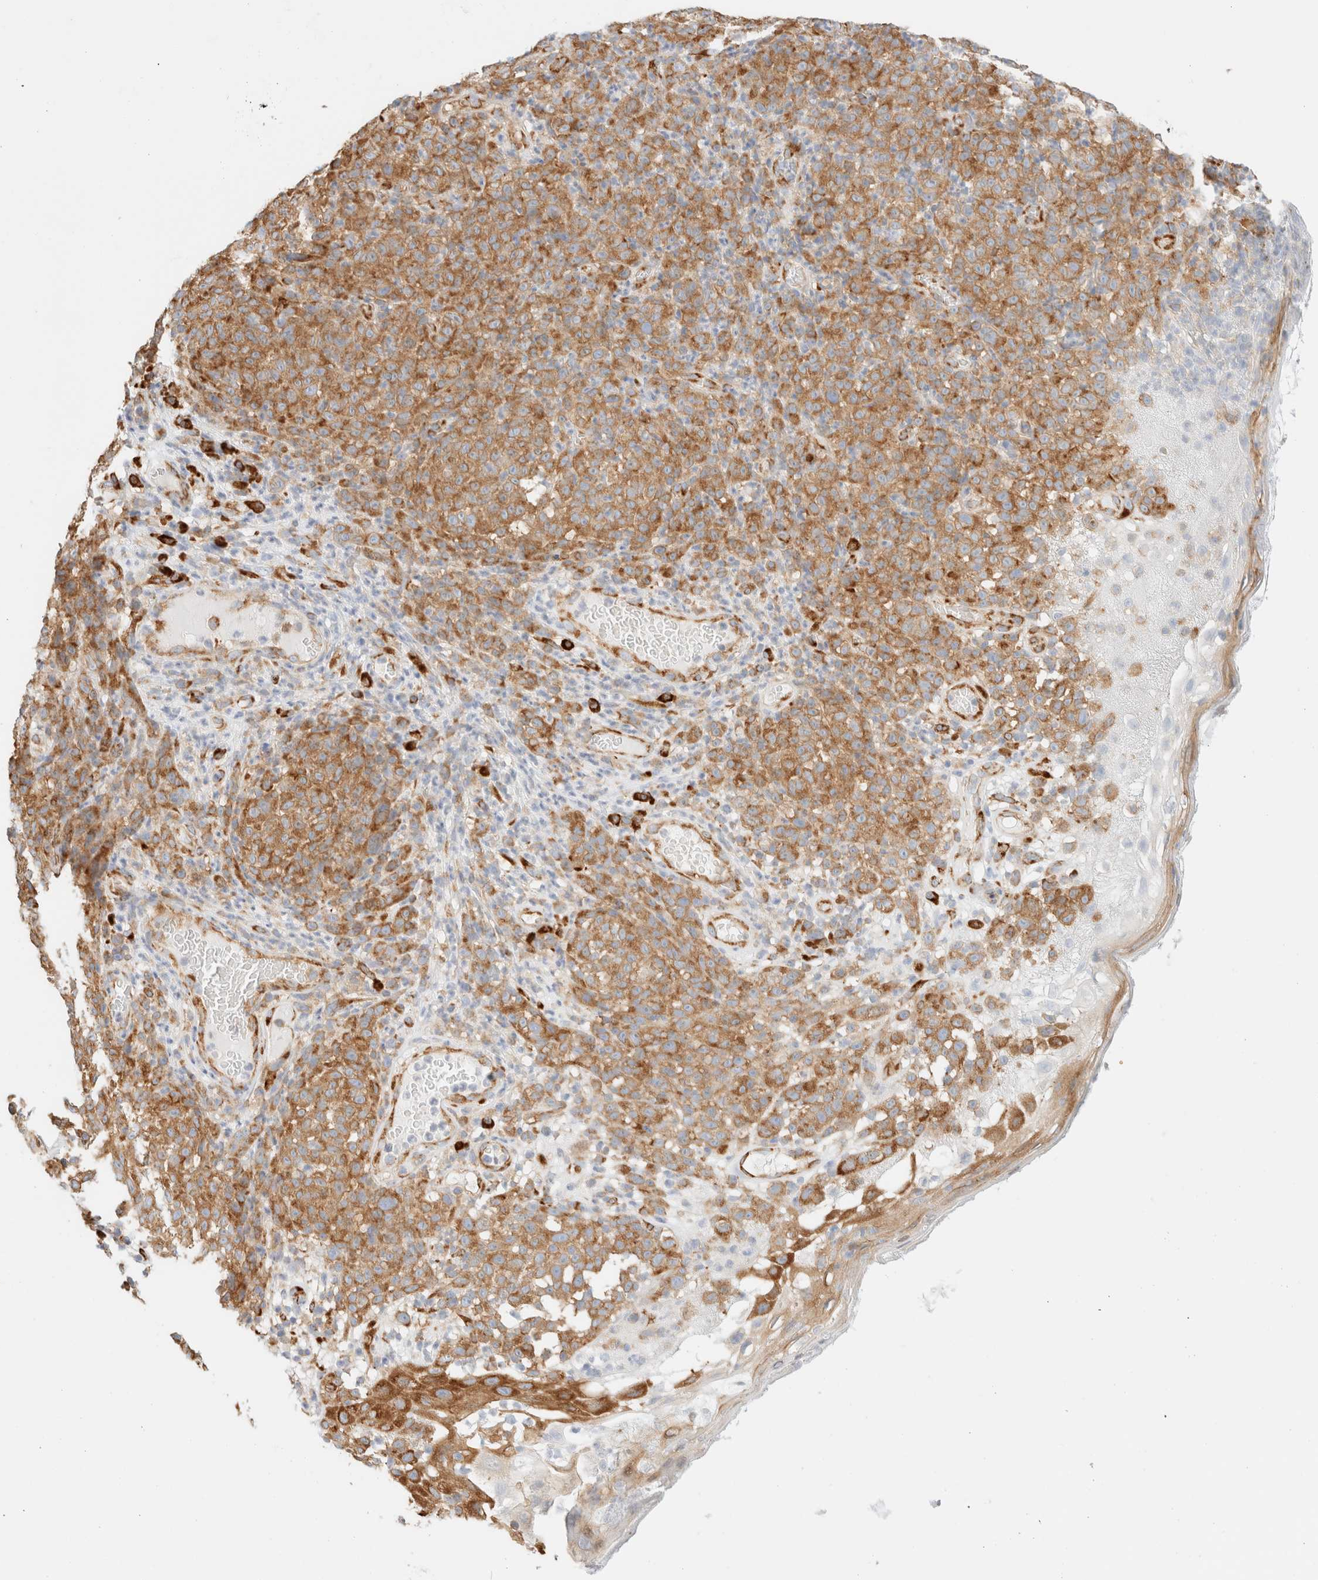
{"staining": {"intensity": "moderate", "quantity": ">75%", "location": "cytoplasmic/membranous"}, "tissue": "melanoma", "cell_type": "Tumor cells", "image_type": "cancer", "snomed": [{"axis": "morphology", "description": "Malignant melanoma, NOS"}, {"axis": "topography", "description": "Skin"}], "caption": "Melanoma was stained to show a protein in brown. There is medium levels of moderate cytoplasmic/membranous expression in approximately >75% of tumor cells. (DAB = brown stain, brightfield microscopy at high magnification).", "gene": "ZC2HC1A", "patient": {"sex": "female", "age": 82}}